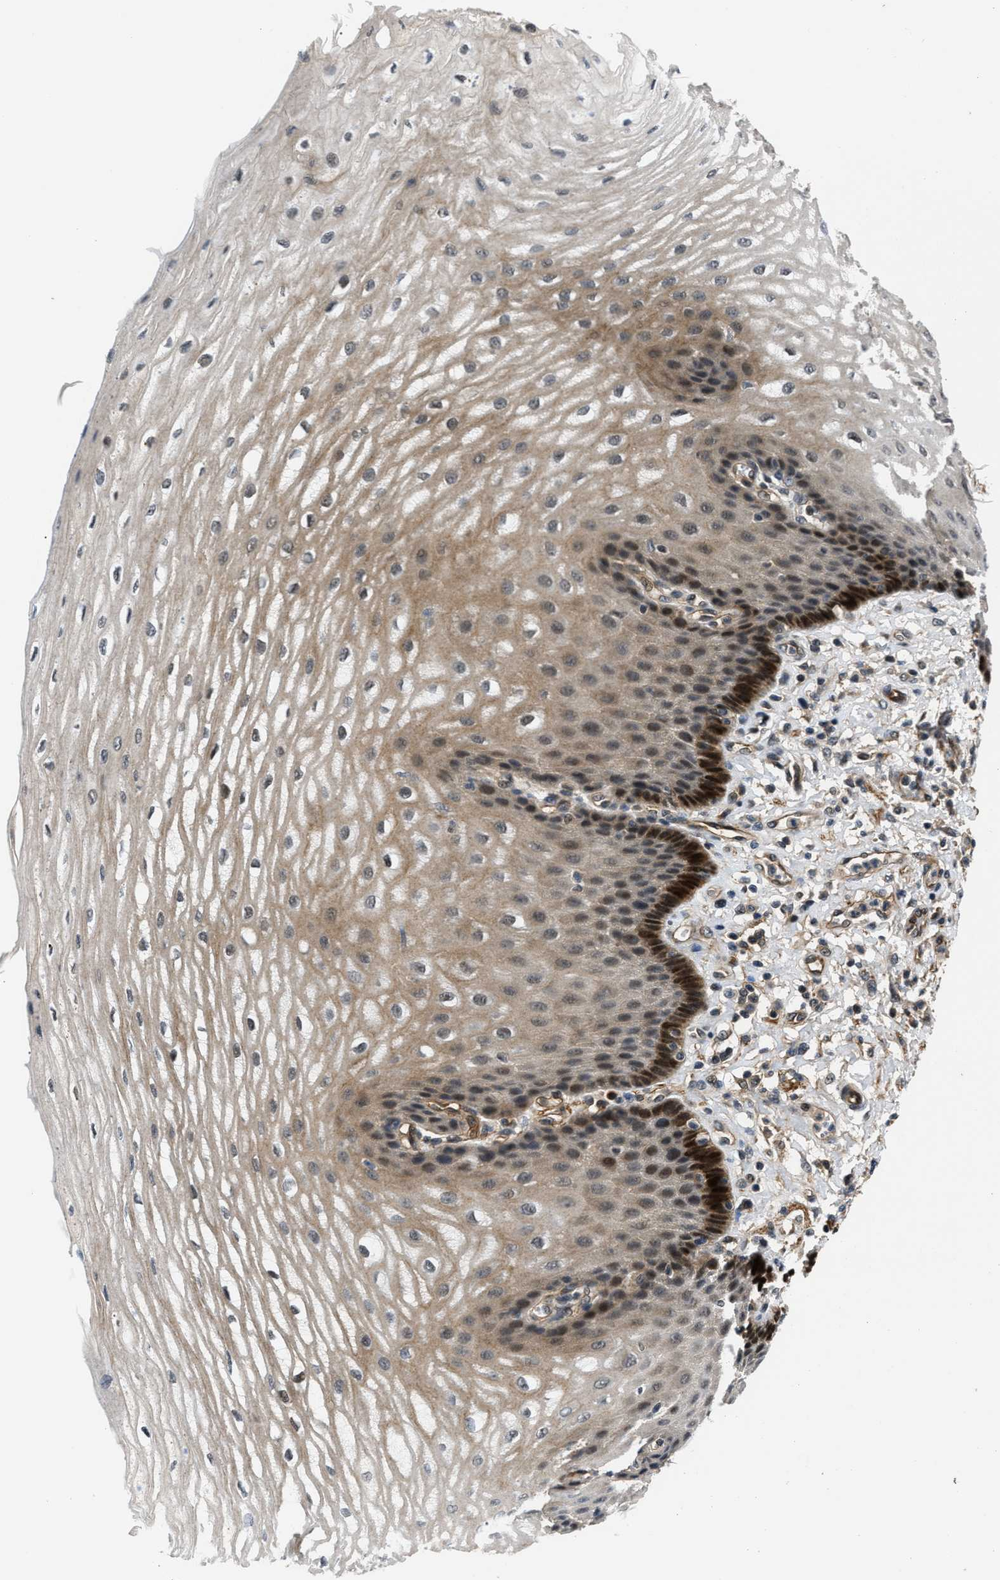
{"staining": {"intensity": "moderate", "quantity": "25%-75%", "location": "cytoplasmic/membranous,nuclear"}, "tissue": "esophagus", "cell_type": "Squamous epithelial cells", "image_type": "normal", "snomed": [{"axis": "morphology", "description": "Normal tissue, NOS"}, {"axis": "topography", "description": "Esophagus"}], "caption": "Immunohistochemical staining of normal human esophagus reveals medium levels of moderate cytoplasmic/membranous,nuclear expression in approximately 25%-75% of squamous epithelial cells. The protein is stained brown, and the nuclei are stained in blue (DAB IHC with brightfield microscopy, high magnification).", "gene": "COPS2", "patient": {"sex": "male", "age": 54}}